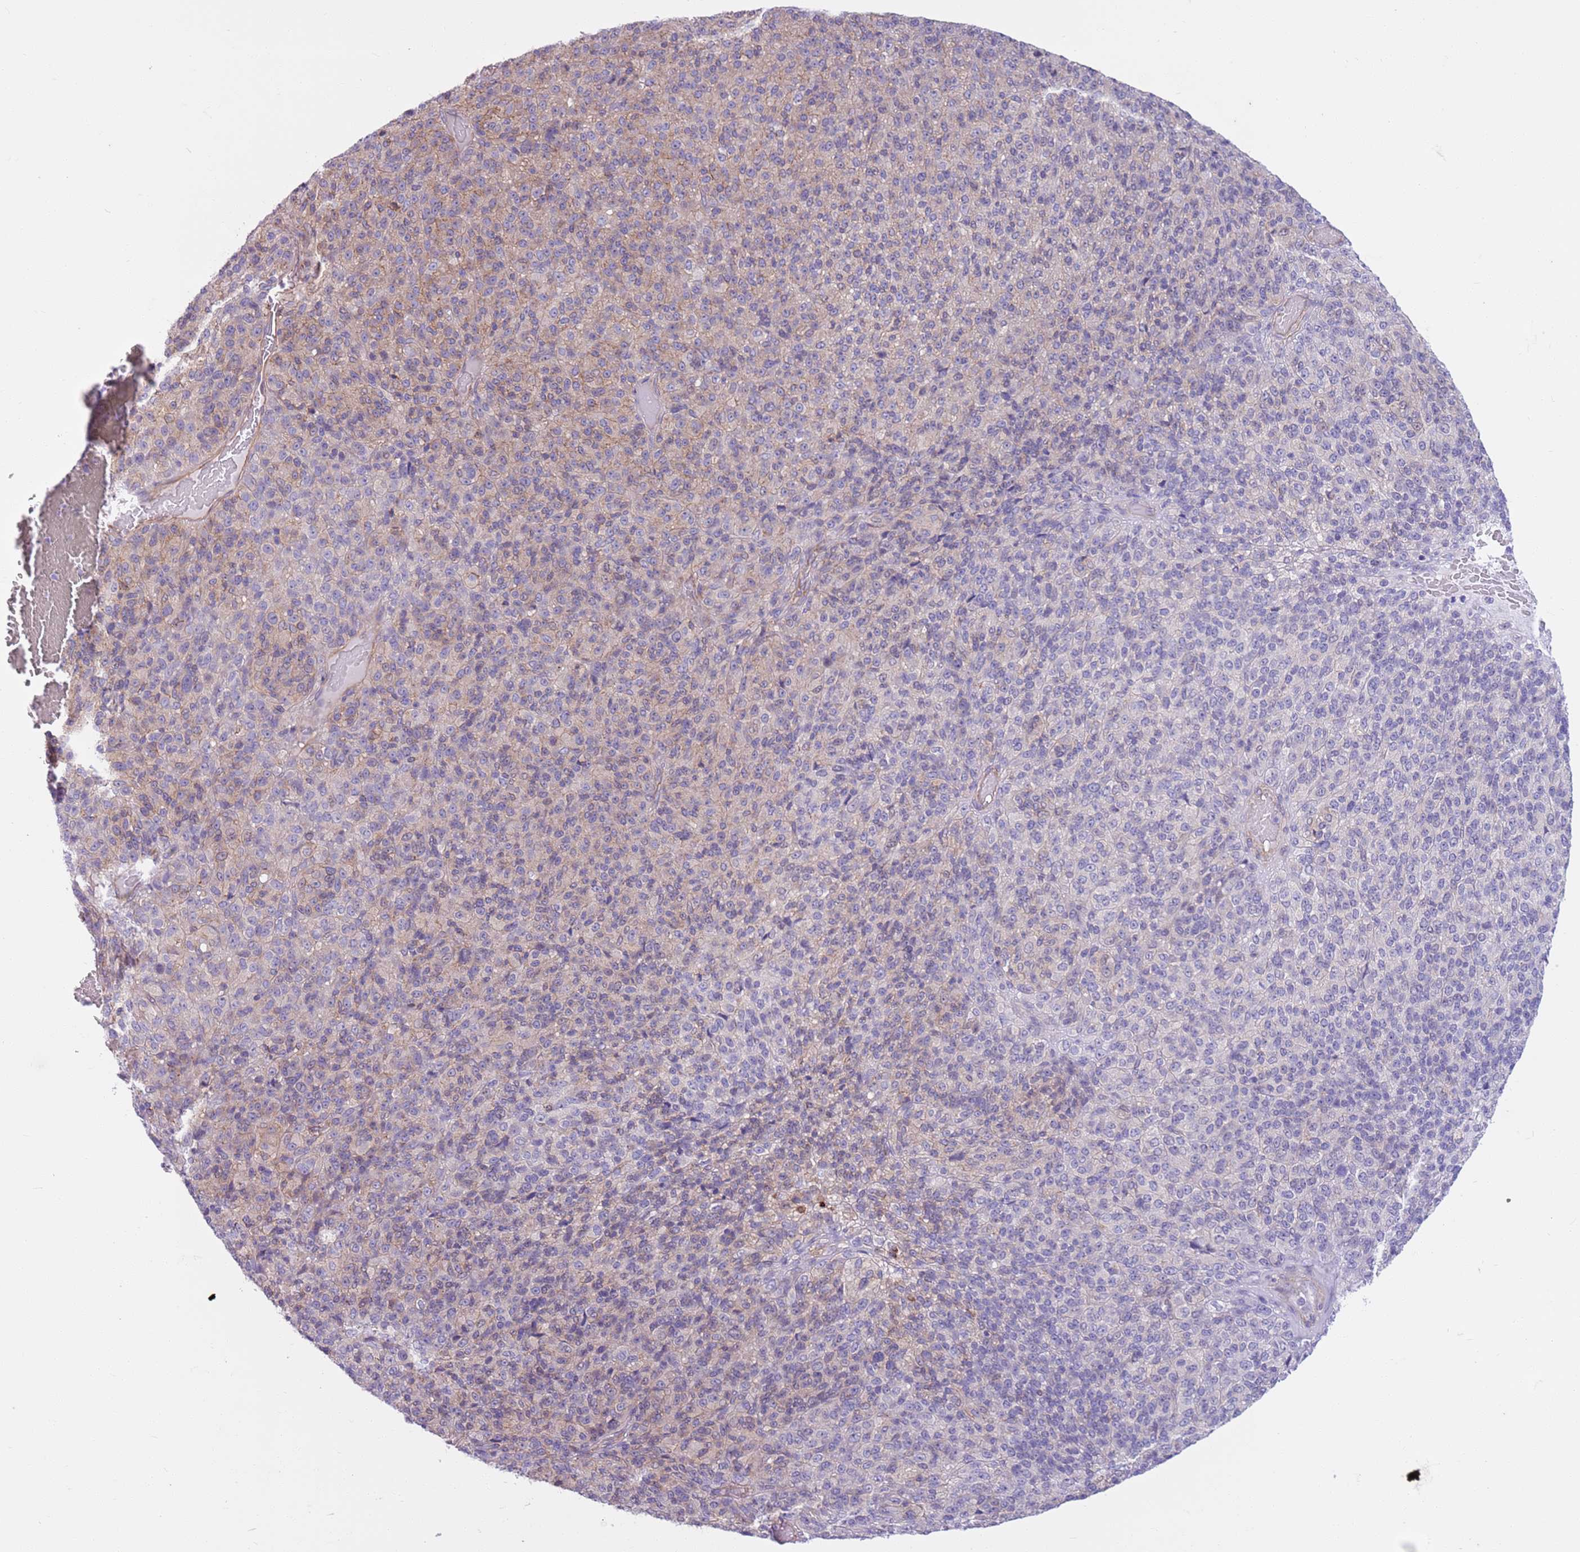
{"staining": {"intensity": "weak", "quantity": "<25%", "location": "cytoplasmic/membranous"}, "tissue": "melanoma", "cell_type": "Tumor cells", "image_type": "cancer", "snomed": [{"axis": "morphology", "description": "Malignant melanoma, Metastatic site"}, {"axis": "topography", "description": "Brain"}], "caption": "This is a micrograph of immunohistochemistry (IHC) staining of melanoma, which shows no staining in tumor cells.", "gene": "PARP8", "patient": {"sex": "female", "age": 56}}